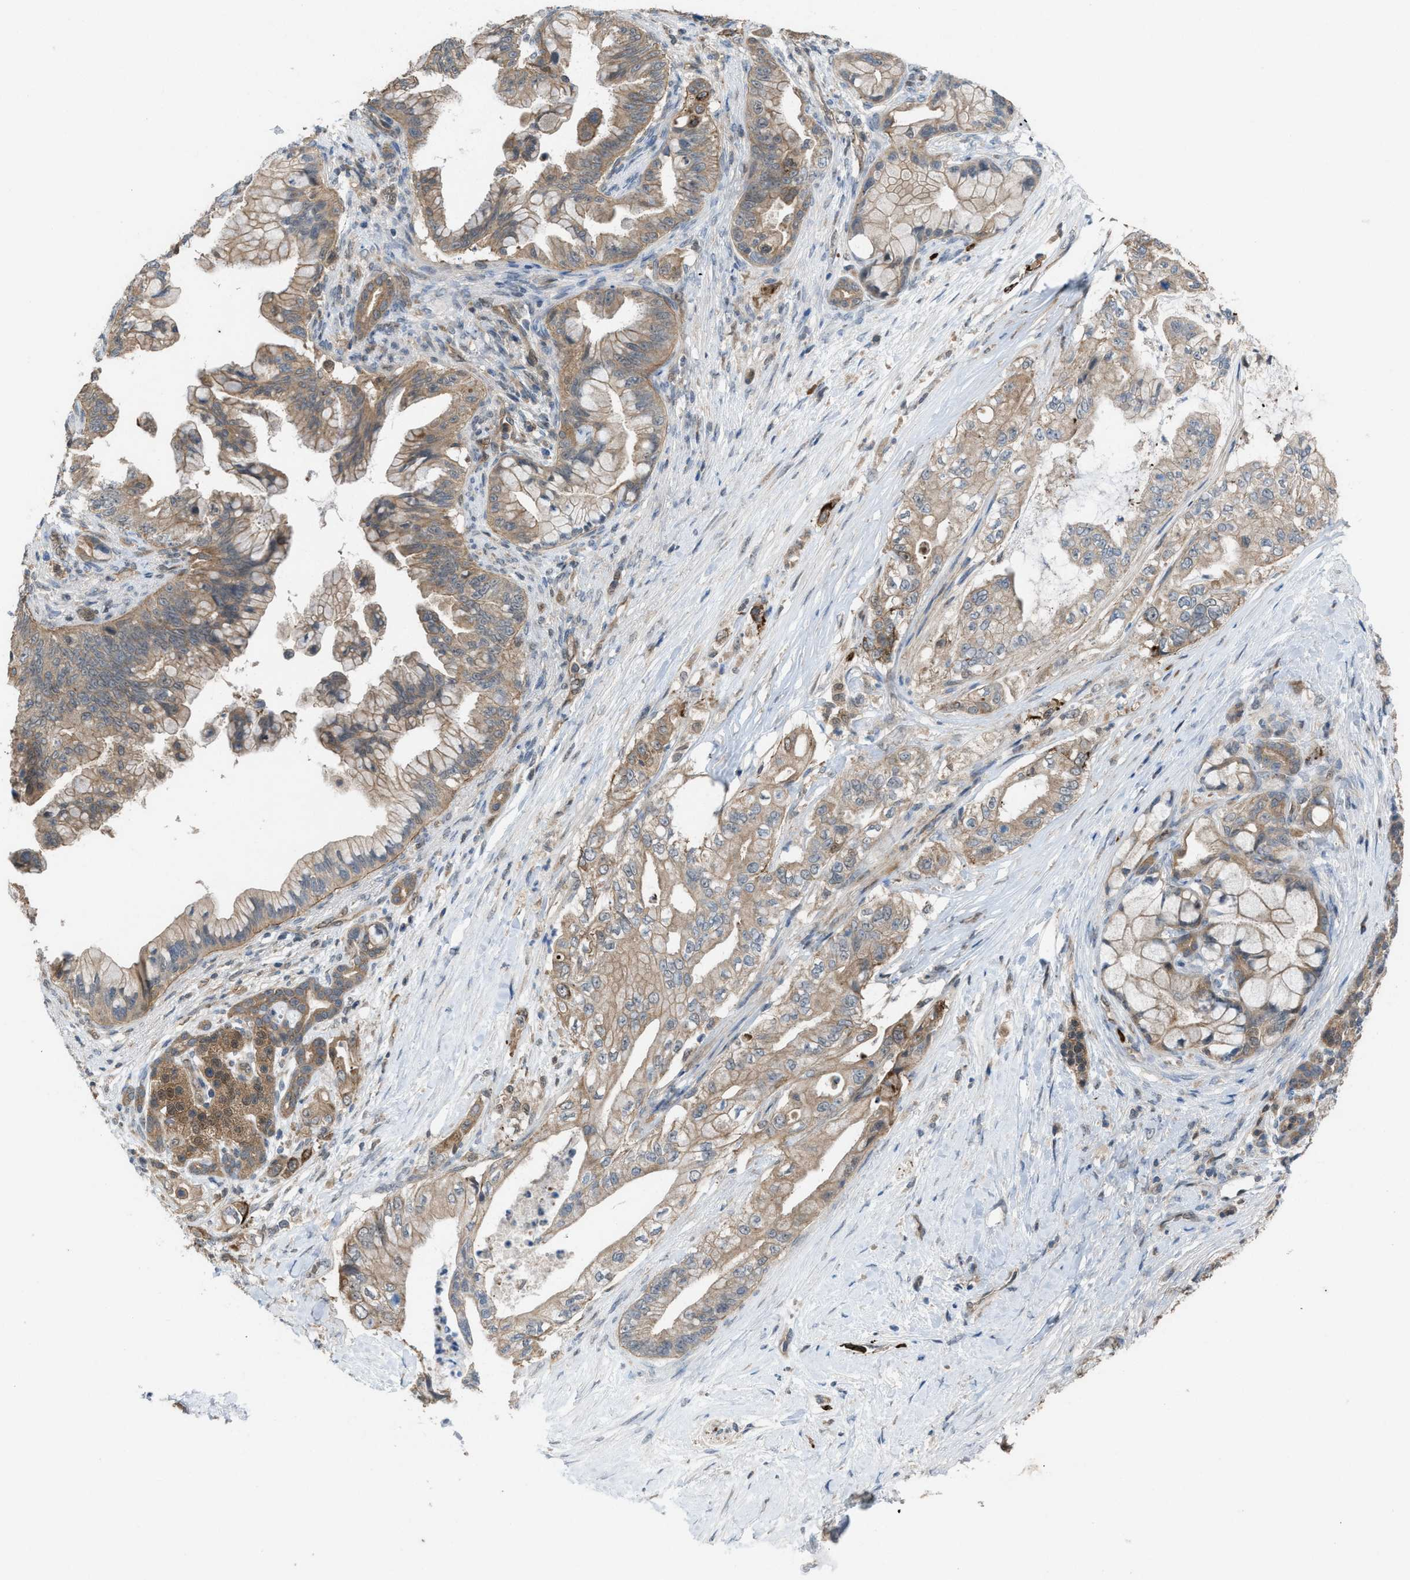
{"staining": {"intensity": "moderate", "quantity": ">75%", "location": "cytoplasmic/membranous"}, "tissue": "pancreatic cancer", "cell_type": "Tumor cells", "image_type": "cancer", "snomed": [{"axis": "morphology", "description": "Adenocarcinoma, NOS"}, {"axis": "topography", "description": "Pancreas"}], "caption": "IHC staining of pancreatic cancer (adenocarcinoma), which shows medium levels of moderate cytoplasmic/membranous positivity in about >75% of tumor cells indicating moderate cytoplasmic/membranous protein staining. The staining was performed using DAB (brown) for protein detection and nuclei were counterstained in hematoxylin (blue).", "gene": "PLAA", "patient": {"sex": "male", "age": 59}}